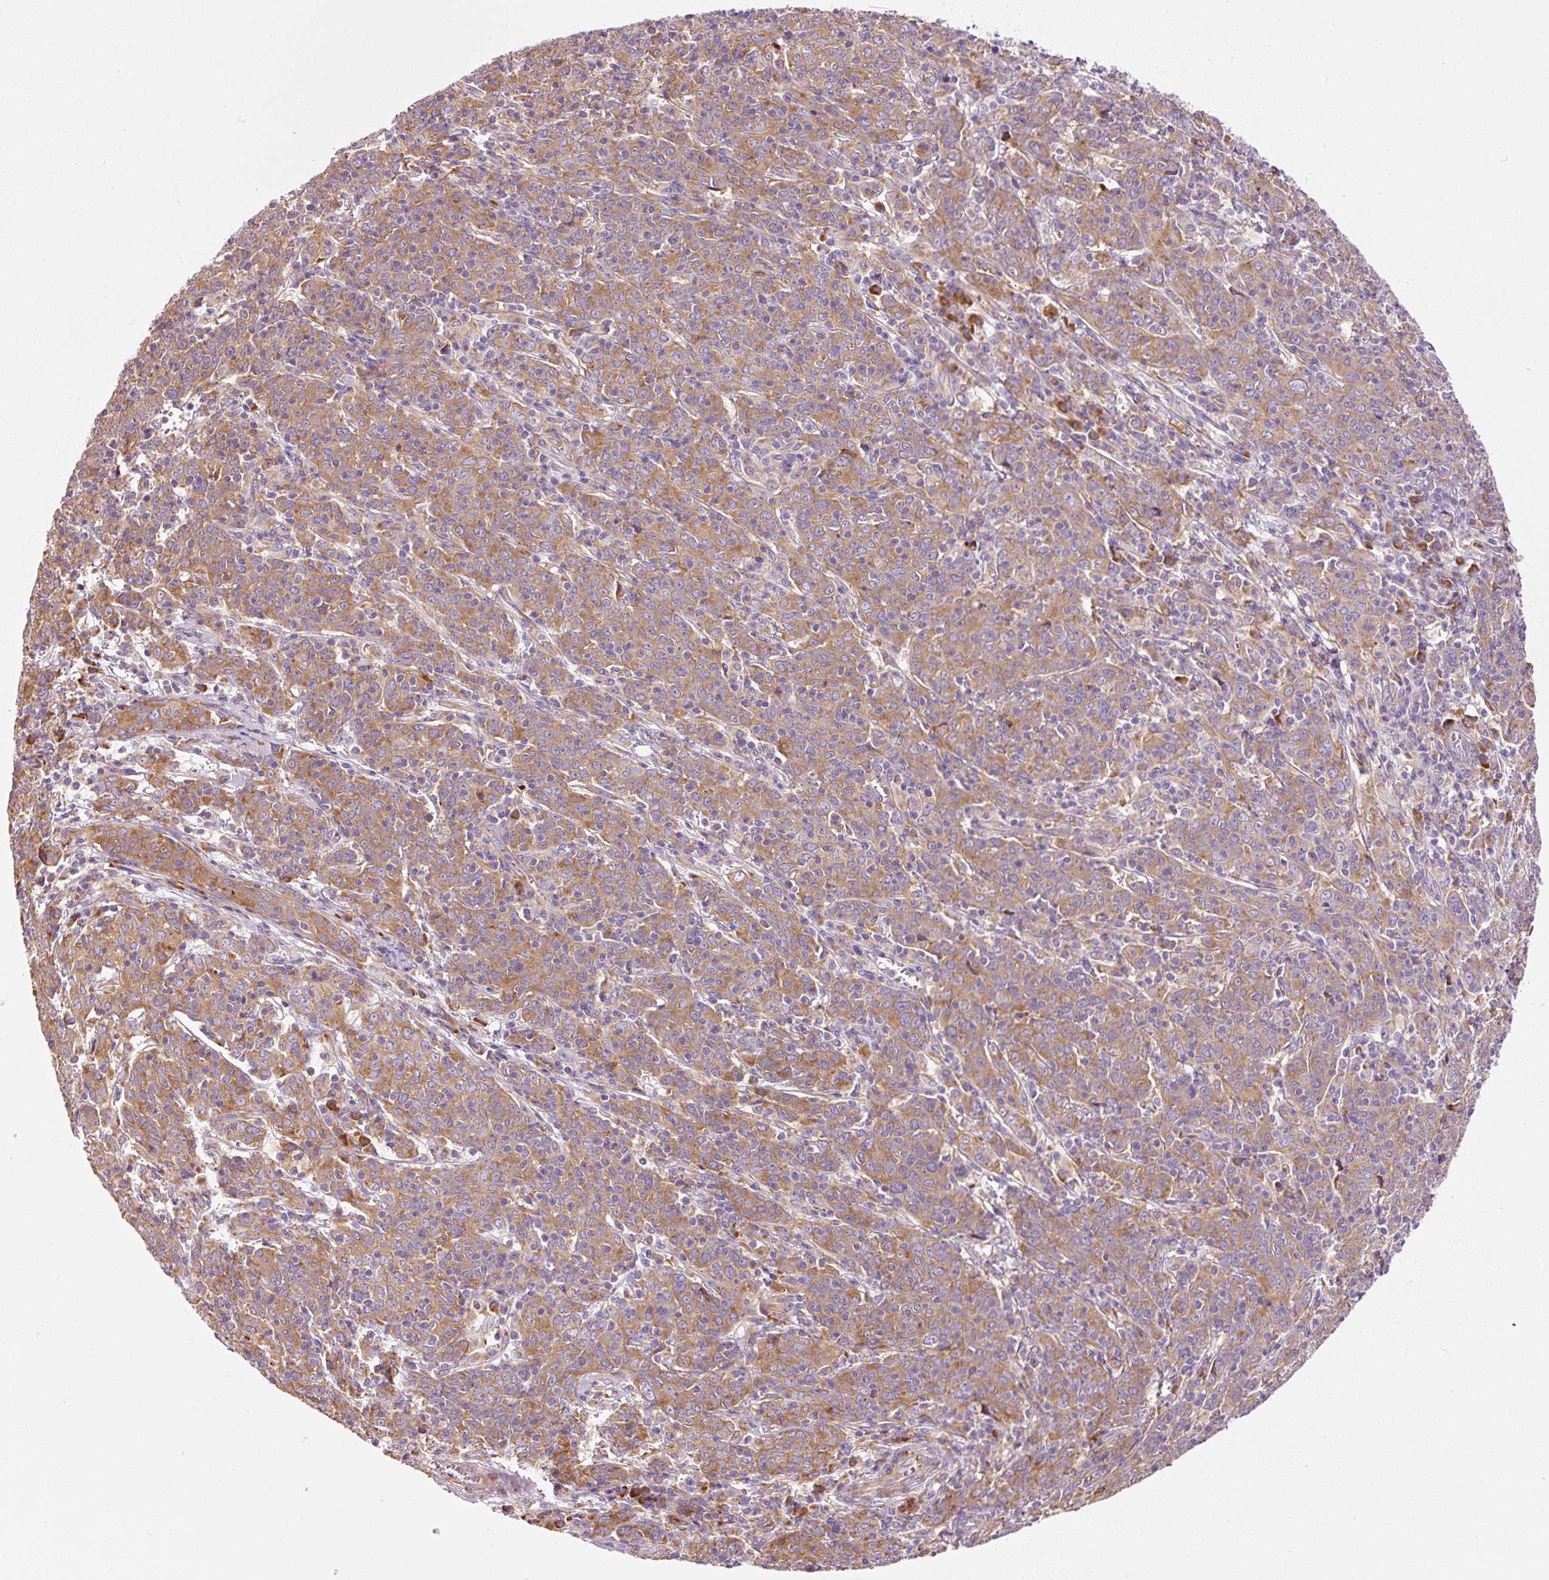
{"staining": {"intensity": "moderate", "quantity": ">75%", "location": "cytoplasmic/membranous"}, "tissue": "cervical cancer", "cell_type": "Tumor cells", "image_type": "cancer", "snomed": [{"axis": "morphology", "description": "Squamous cell carcinoma, NOS"}, {"axis": "topography", "description": "Cervix"}], "caption": "The micrograph demonstrates immunohistochemical staining of cervical cancer. There is moderate cytoplasmic/membranous positivity is appreciated in approximately >75% of tumor cells. Using DAB (brown) and hematoxylin (blue) stains, captured at high magnification using brightfield microscopy.", "gene": "RPL10A", "patient": {"sex": "female", "age": 67}}